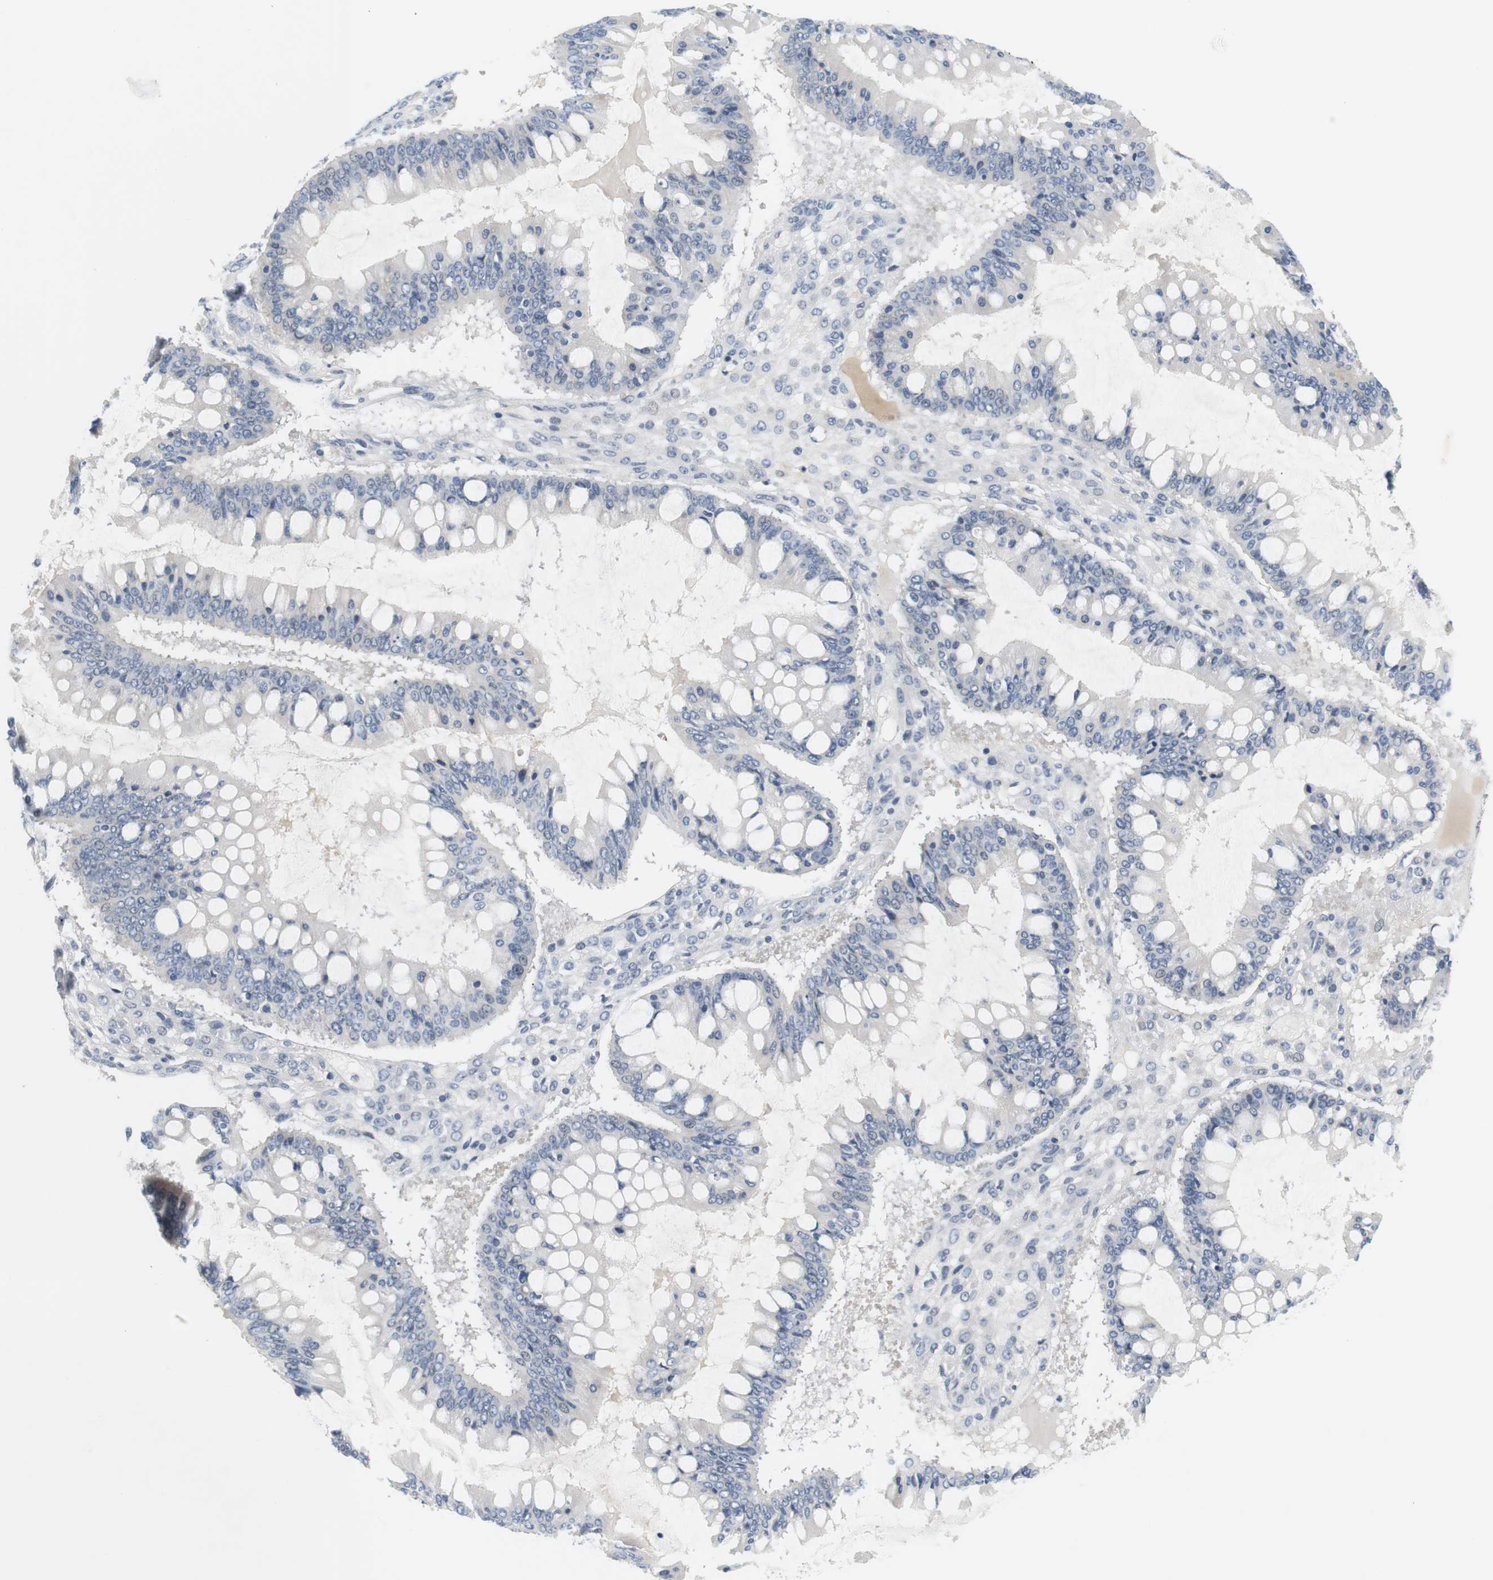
{"staining": {"intensity": "negative", "quantity": "none", "location": "none"}, "tissue": "ovarian cancer", "cell_type": "Tumor cells", "image_type": "cancer", "snomed": [{"axis": "morphology", "description": "Cystadenocarcinoma, mucinous, NOS"}, {"axis": "topography", "description": "Ovary"}], "caption": "Human ovarian cancer stained for a protein using immunohistochemistry (IHC) exhibits no positivity in tumor cells.", "gene": "EVA1C", "patient": {"sex": "female", "age": 73}}